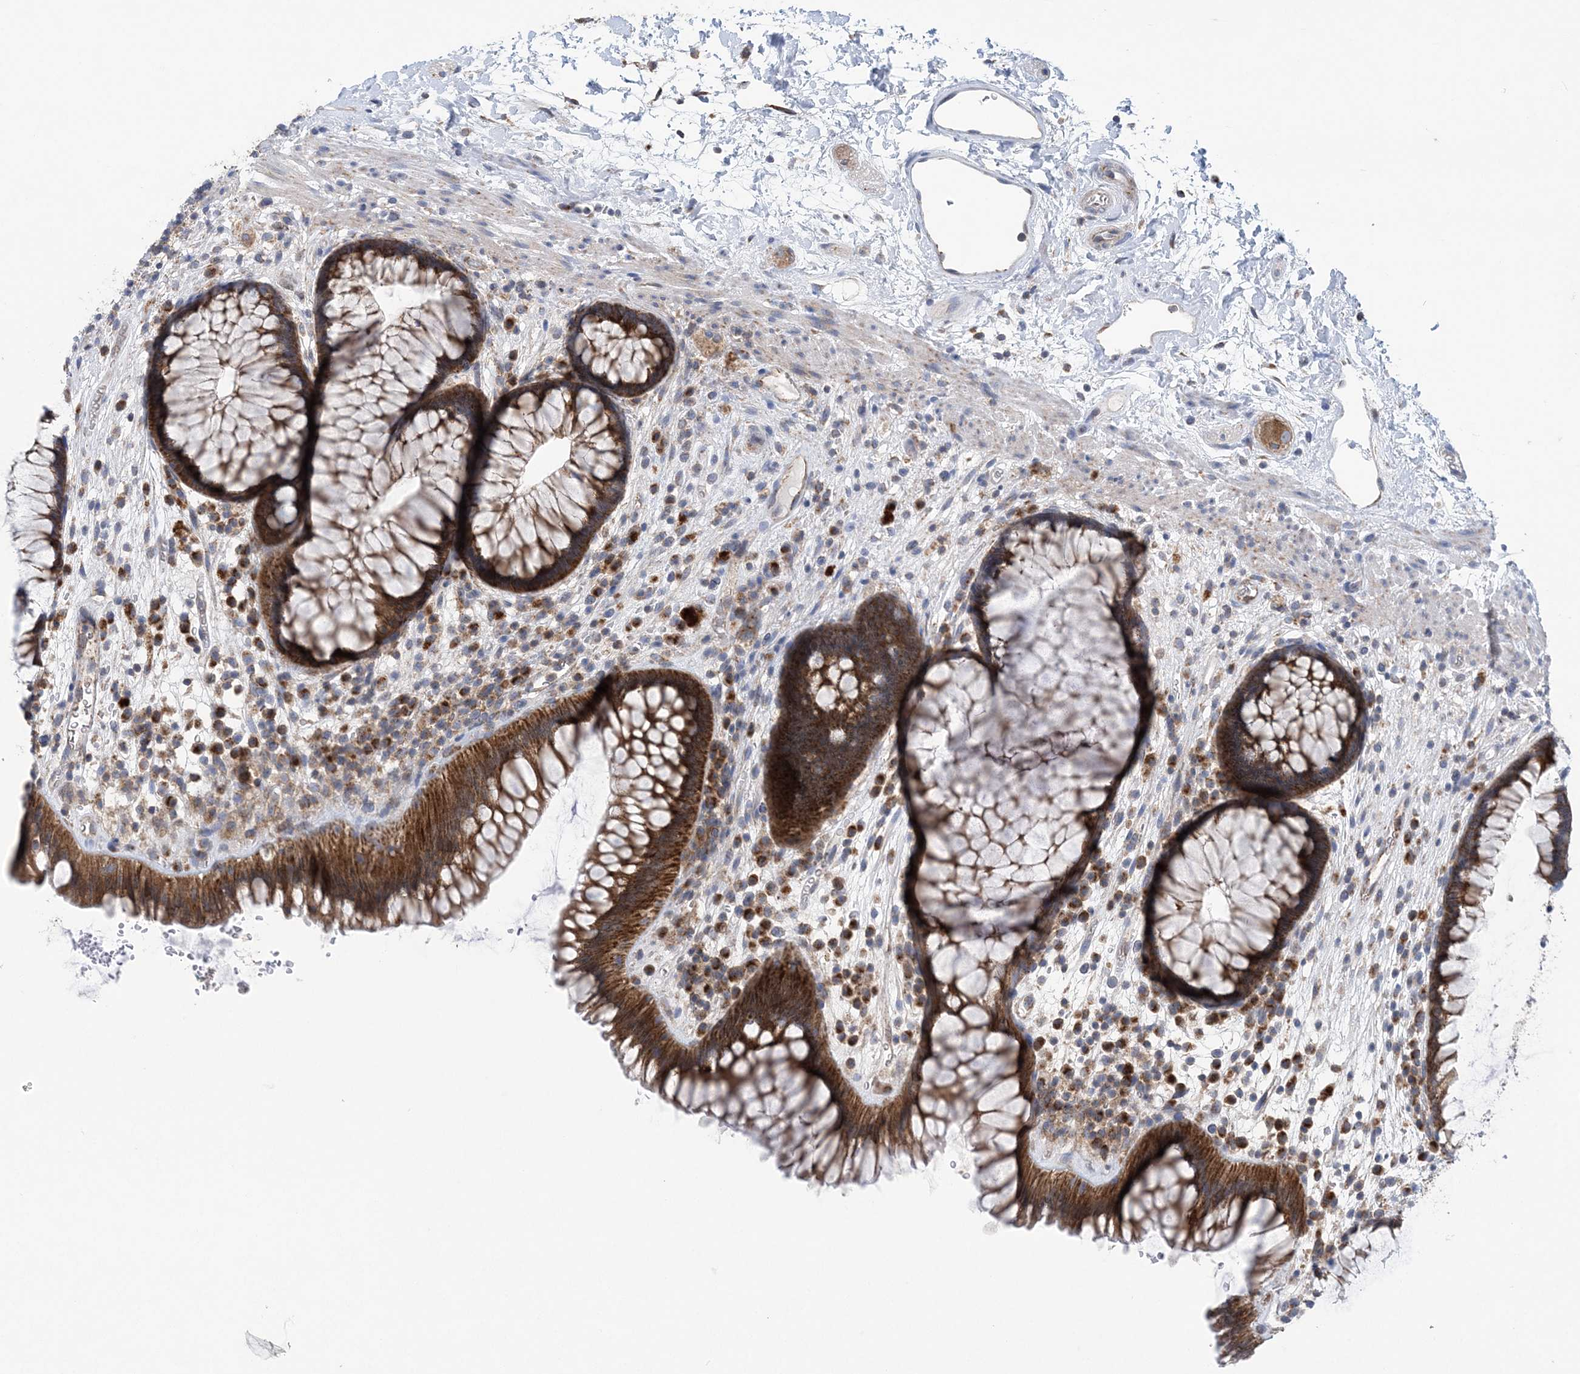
{"staining": {"intensity": "strong", "quantity": ">75%", "location": "cytoplasmic/membranous"}, "tissue": "rectum", "cell_type": "Glandular cells", "image_type": "normal", "snomed": [{"axis": "morphology", "description": "Normal tissue, NOS"}, {"axis": "topography", "description": "Rectum"}], "caption": "Protein expression analysis of benign rectum demonstrates strong cytoplasmic/membranous positivity in about >75% of glandular cells. (DAB IHC with brightfield microscopy, high magnification).", "gene": "COPE", "patient": {"sex": "male", "age": 51}}